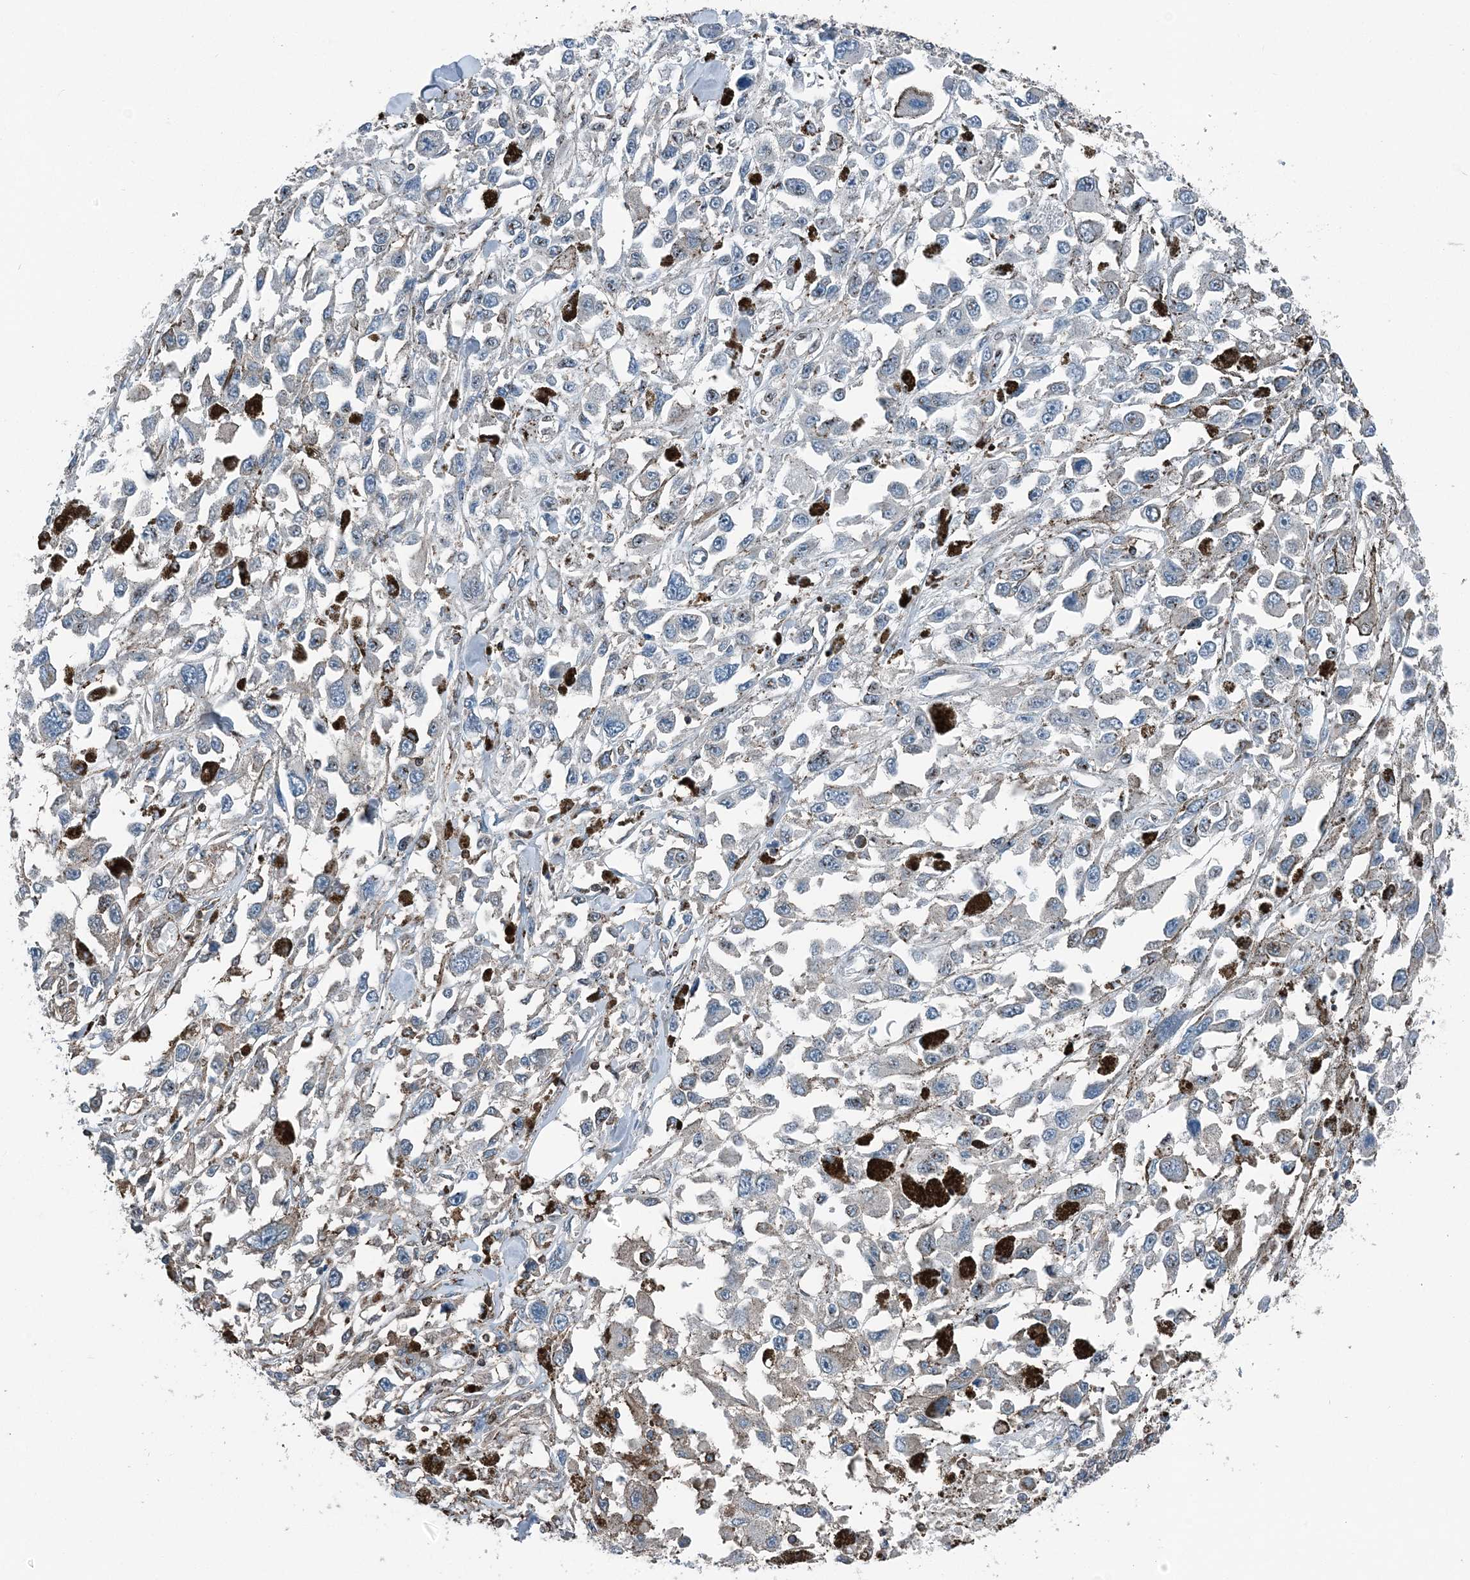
{"staining": {"intensity": "negative", "quantity": "none", "location": "none"}, "tissue": "melanoma", "cell_type": "Tumor cells", "image_type": "cancer", "snomed": [{"axis": "morphology", "description": "Malignant melanoma, Metastatic site"}, {"axis": "topography", "description": "Lymph node"}], "caption": "There is no significant staining in tumor cells of malignant melanoma (metastatic site). (Stains: DAB (3,3'-diaminobenzidine) immunohistochemistry (IHC) with hematoxylin counter stain, Microscopy: brightfield microscopy at high magnification).", "gene": "CFL1", "patient": {"sex": "male", "age": 59}}